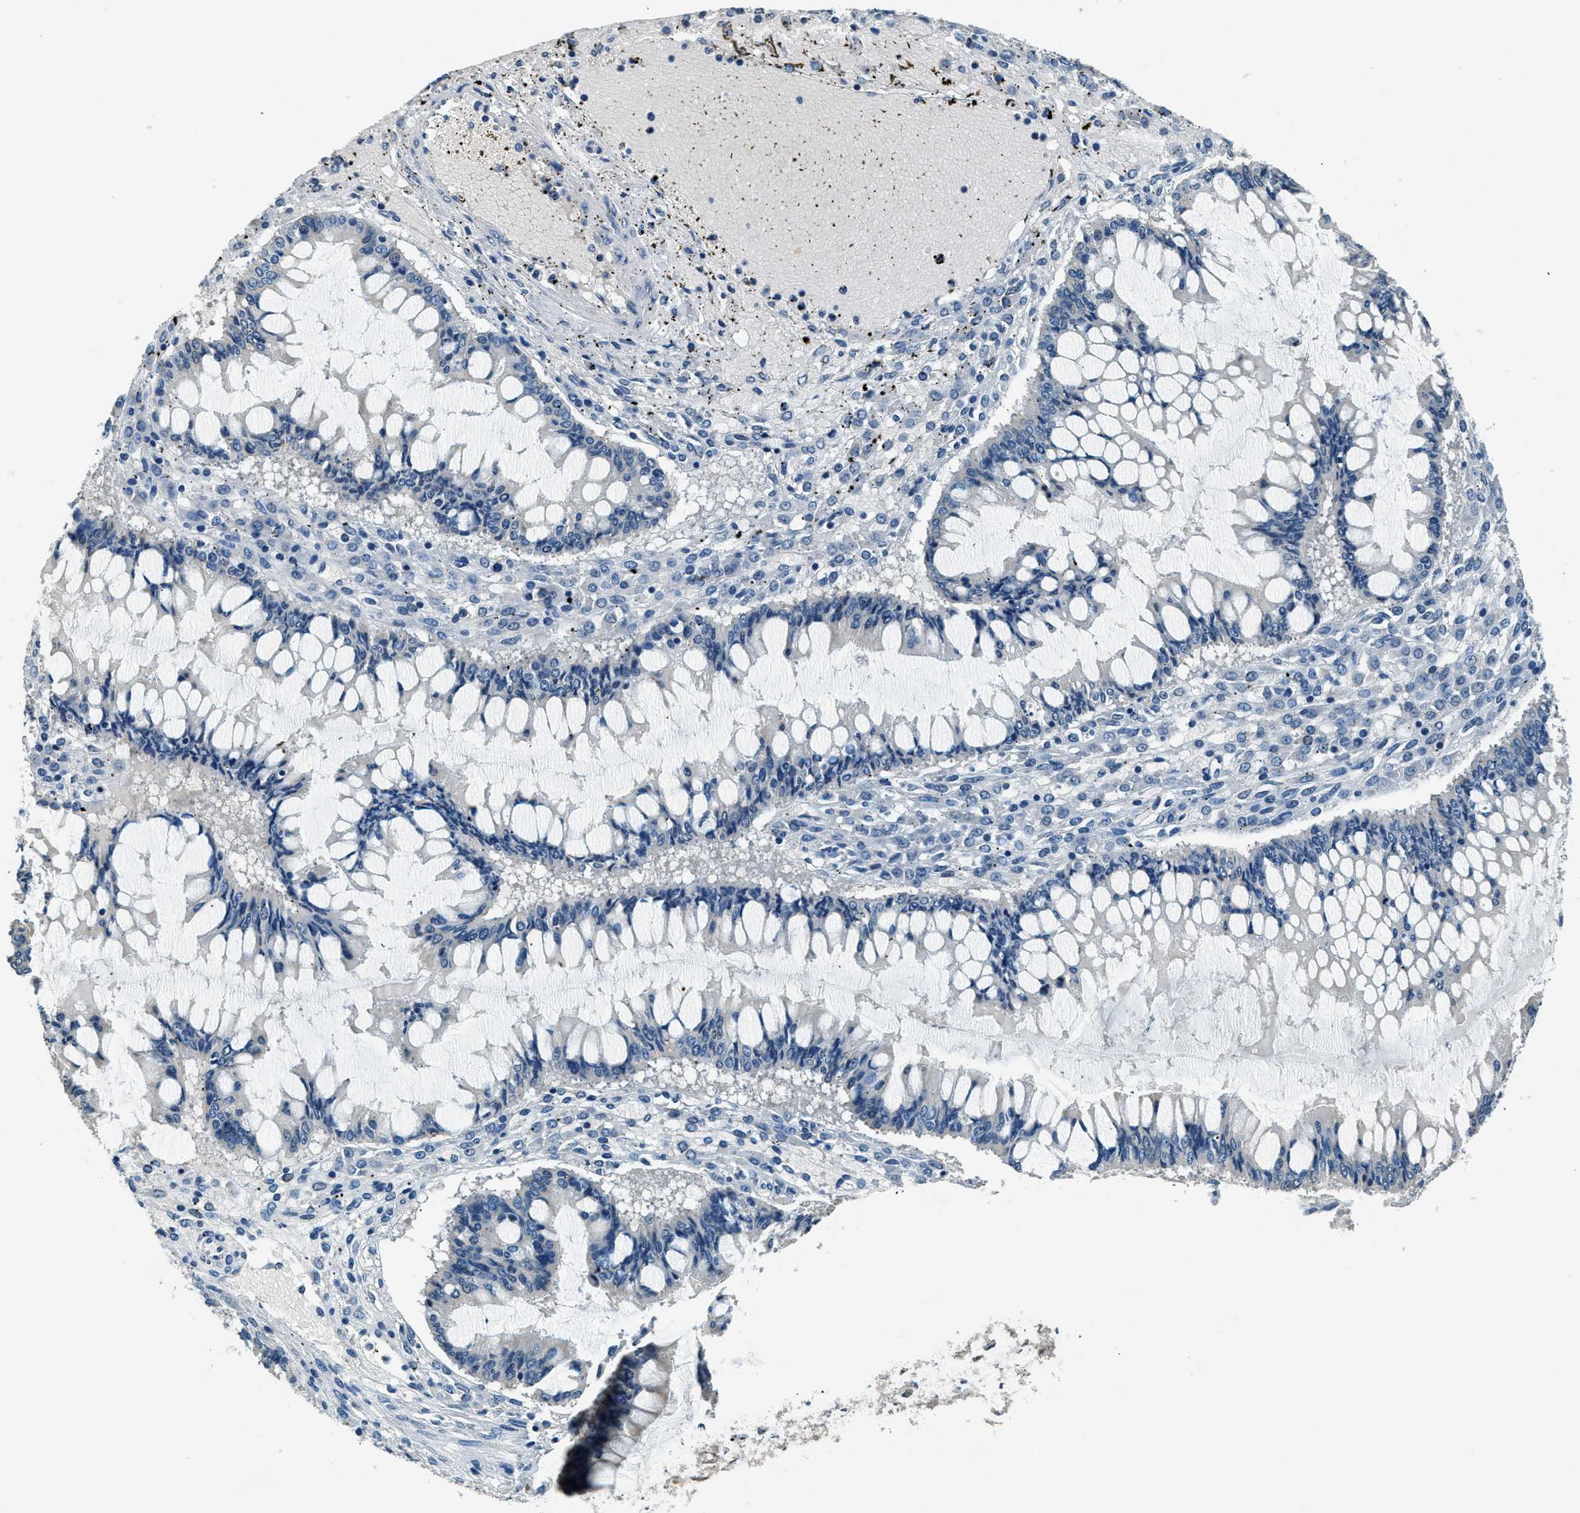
{"staining": {"intensity": "negative", "quantity": "none", "location": "none"}, "tissue": "ovarian cancer", "cell_type": "Tumor cells", "image_type": "cancer", "snomed": [{"axis": "morphology", "description": "Cystadenocarcinoma, mucinous, NOS"}, {"axis": "topography", "description": "Ovary"}], "caption": "Ovarian cancer (mucinous cystadenocarcinoma) was stained to show a protein in brown. There is no significant expression in tumor cells.", "gene": "NME8", "patient": {"sex": "female", "age": 73}}